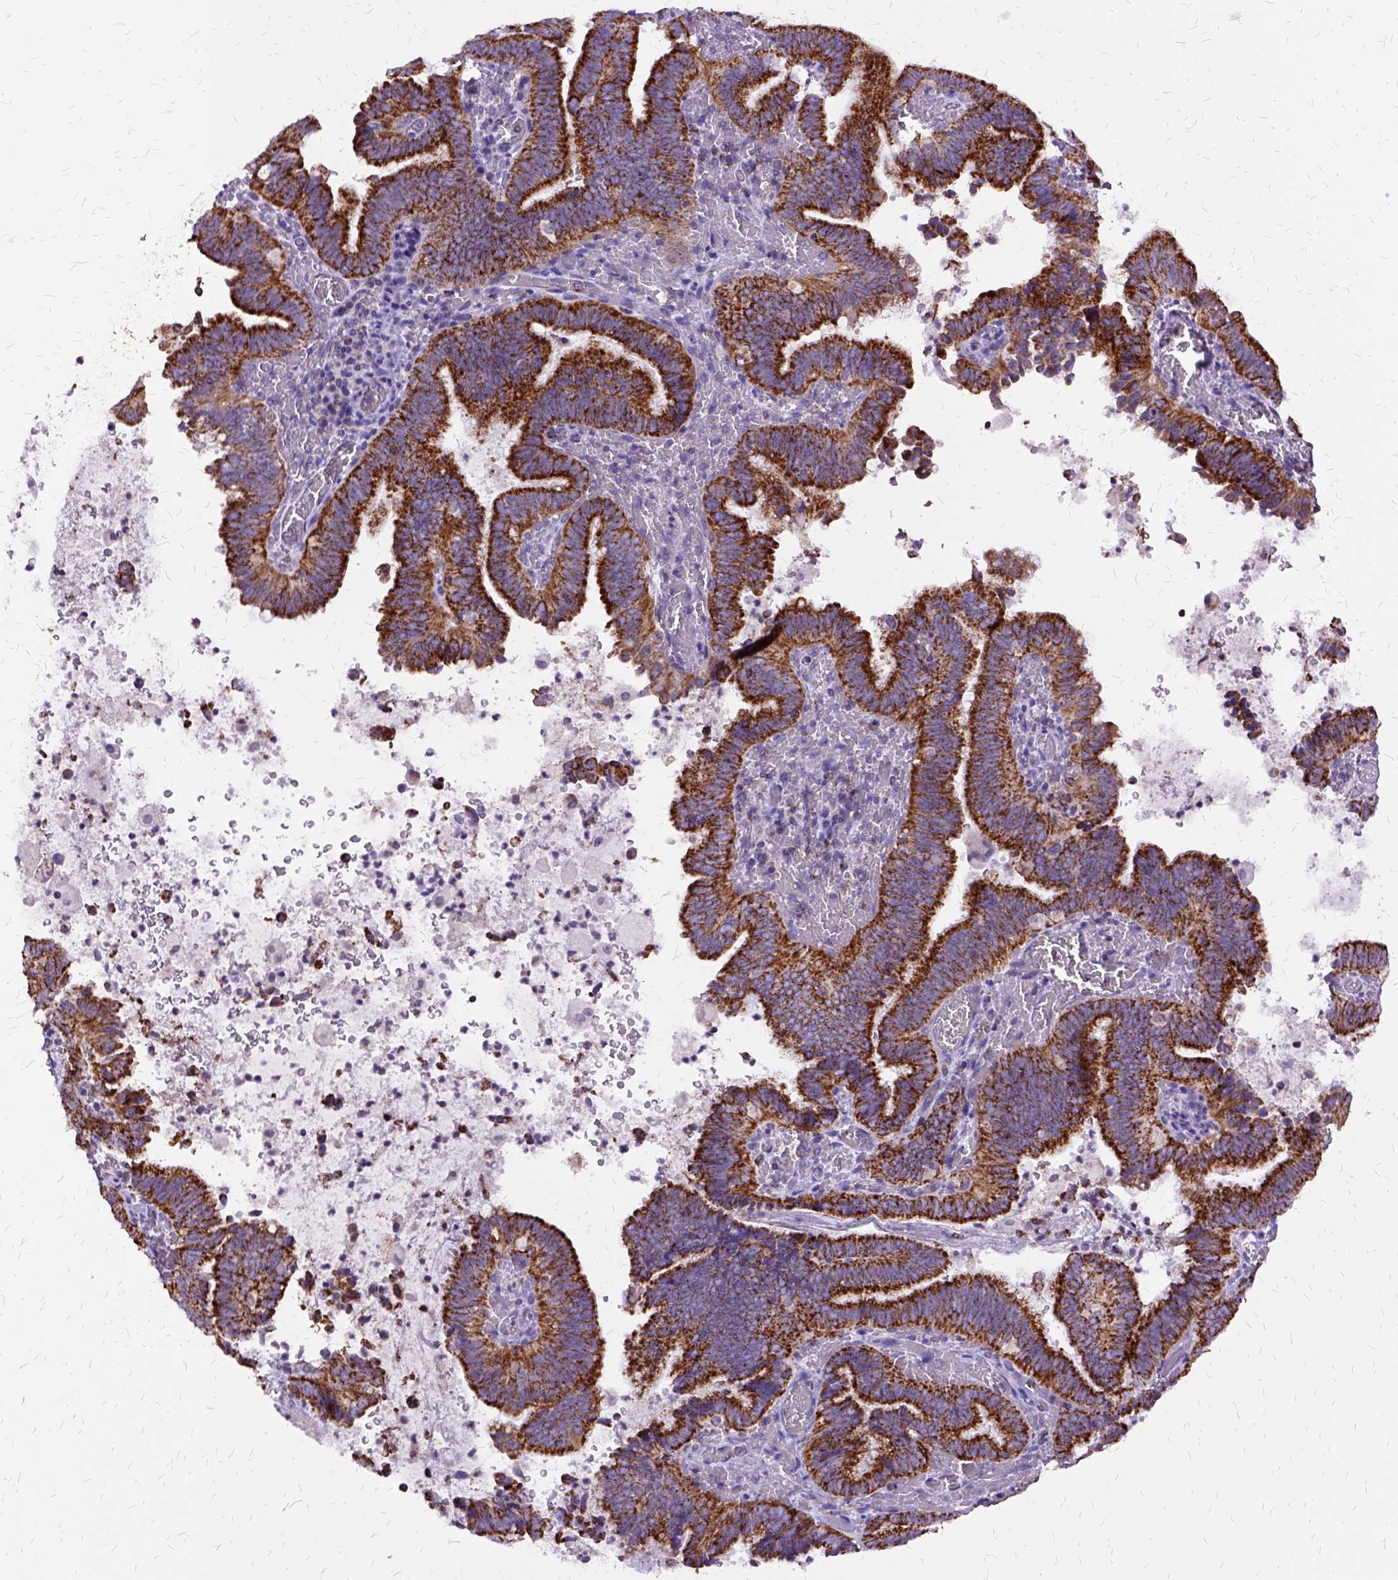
{"staining": {"intensity": "strong", "quantity": ">75%", "location": "cytoplasmic/membranous"}, "tissue": "cervical cancer", "cell_type": "Tumor cells", "image_type": "cancer", "snomed": [{"axis": "morphology", "description": "Adenocarcinoma, NOS"}, {"axis": "topography", "description": "Cervix"}], "caption": "Immunohistochemistry (DAB) staining of cervical adenocarcinoma demonstrates strong cytoplasmic/membranous protein positivity in approximately >75% of tumor cells. (brown staining indicates protein expression, while blue staining denotes nuclei).", "gene": "OXCT1", "patient": {"sex": "female", "age": 61}}